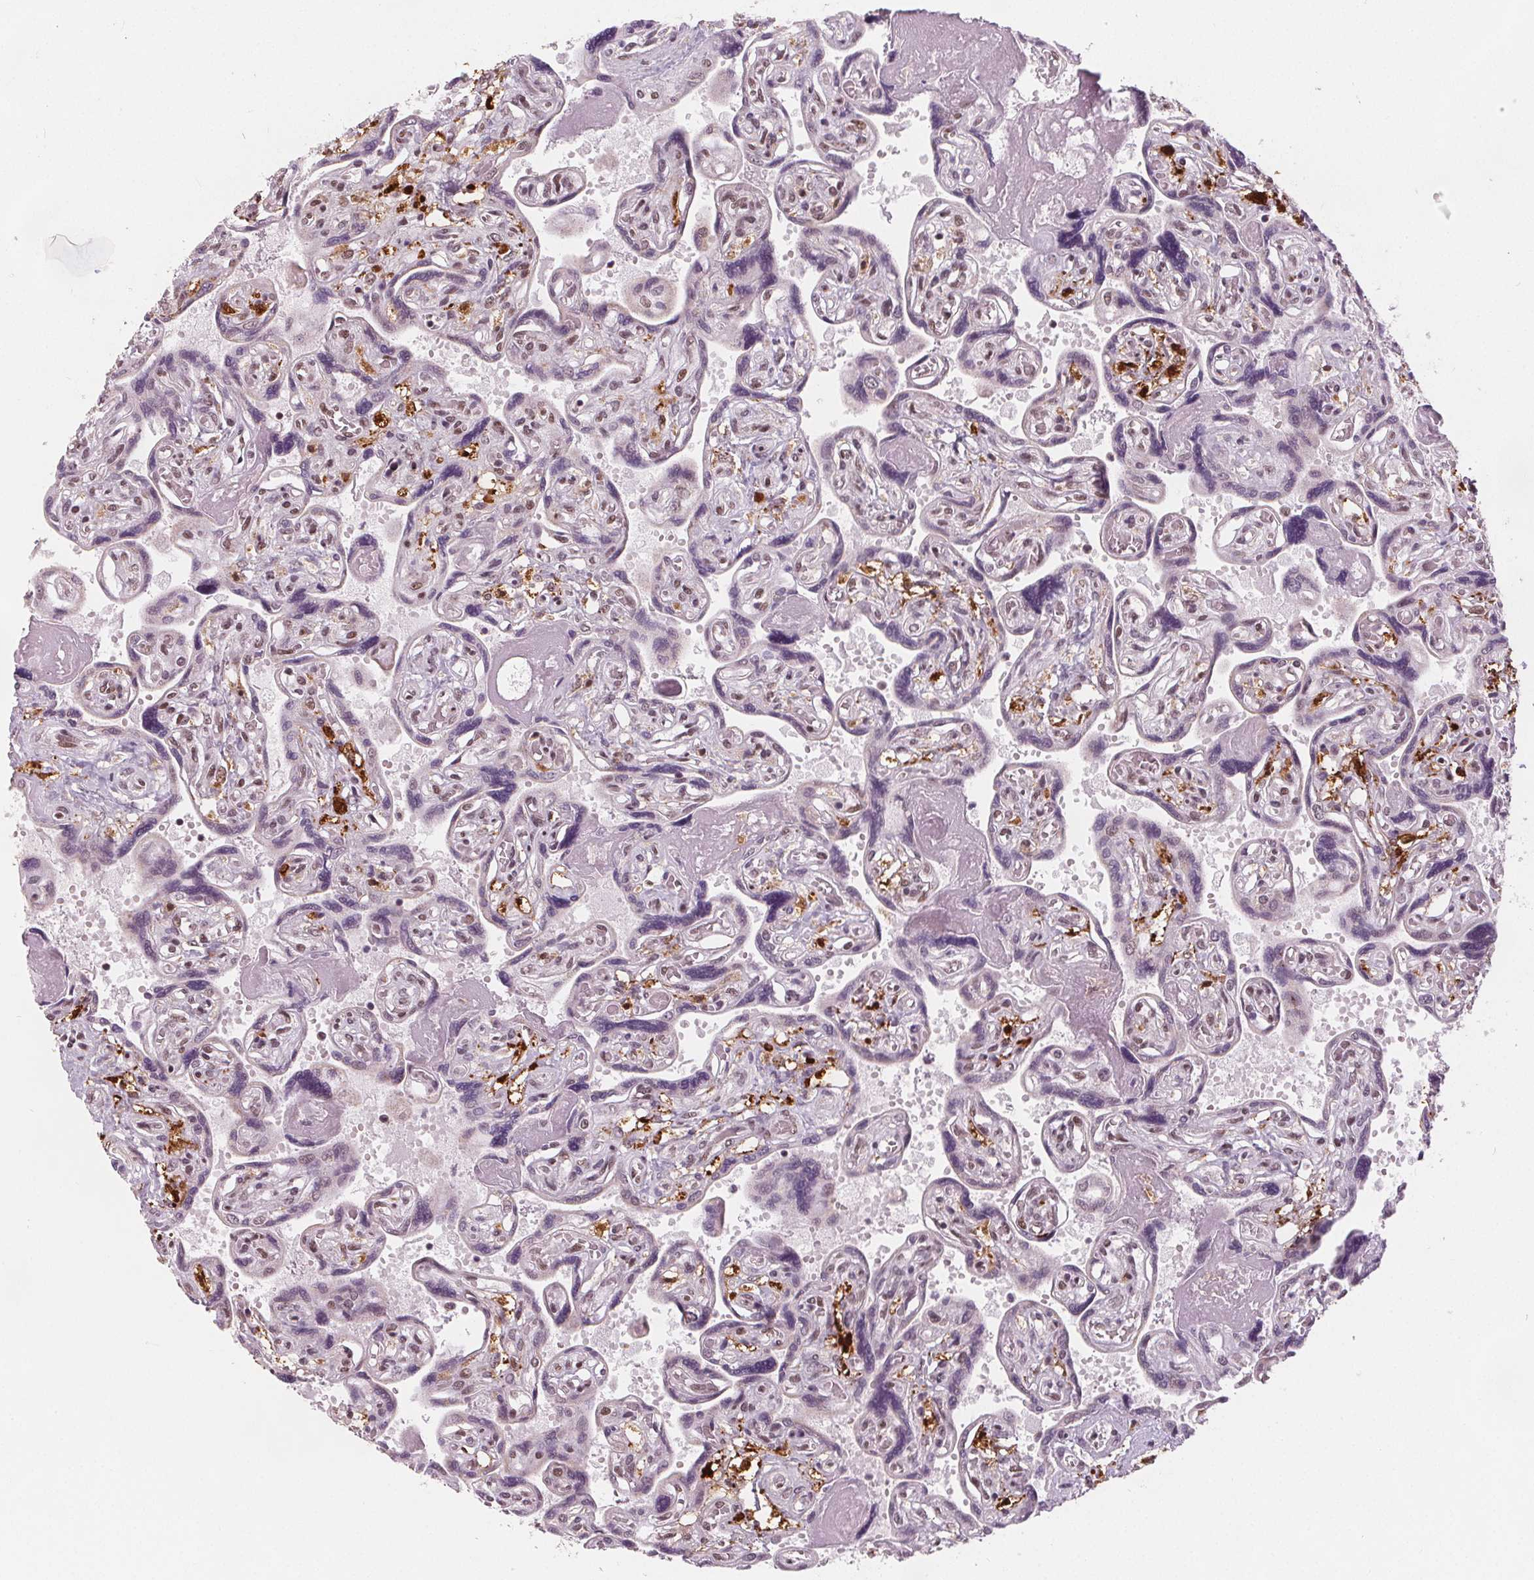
{"staining": {"intensity": "moderate", "quantity": ">75%", "location": "nuclear"}, "tissue": "placenta", "cell_type": "Decidual cells", "image_type": "normal", "snomed": [{"axis": "morphology", "description": "Normal tissue, NOS"}, {"axis": "topography", "description": "Placenta"}], "caption": "Protein staining demonstrates moderate nuclear expression in about >75% of decidual cells in benign placenta. The staining is performed using DAB brown chromogen to label protein expression. The nuclei are counter-stained blue using hematoxylin.", "gene": "DPM2", "patient": {"sex": "female", "age": 32}}